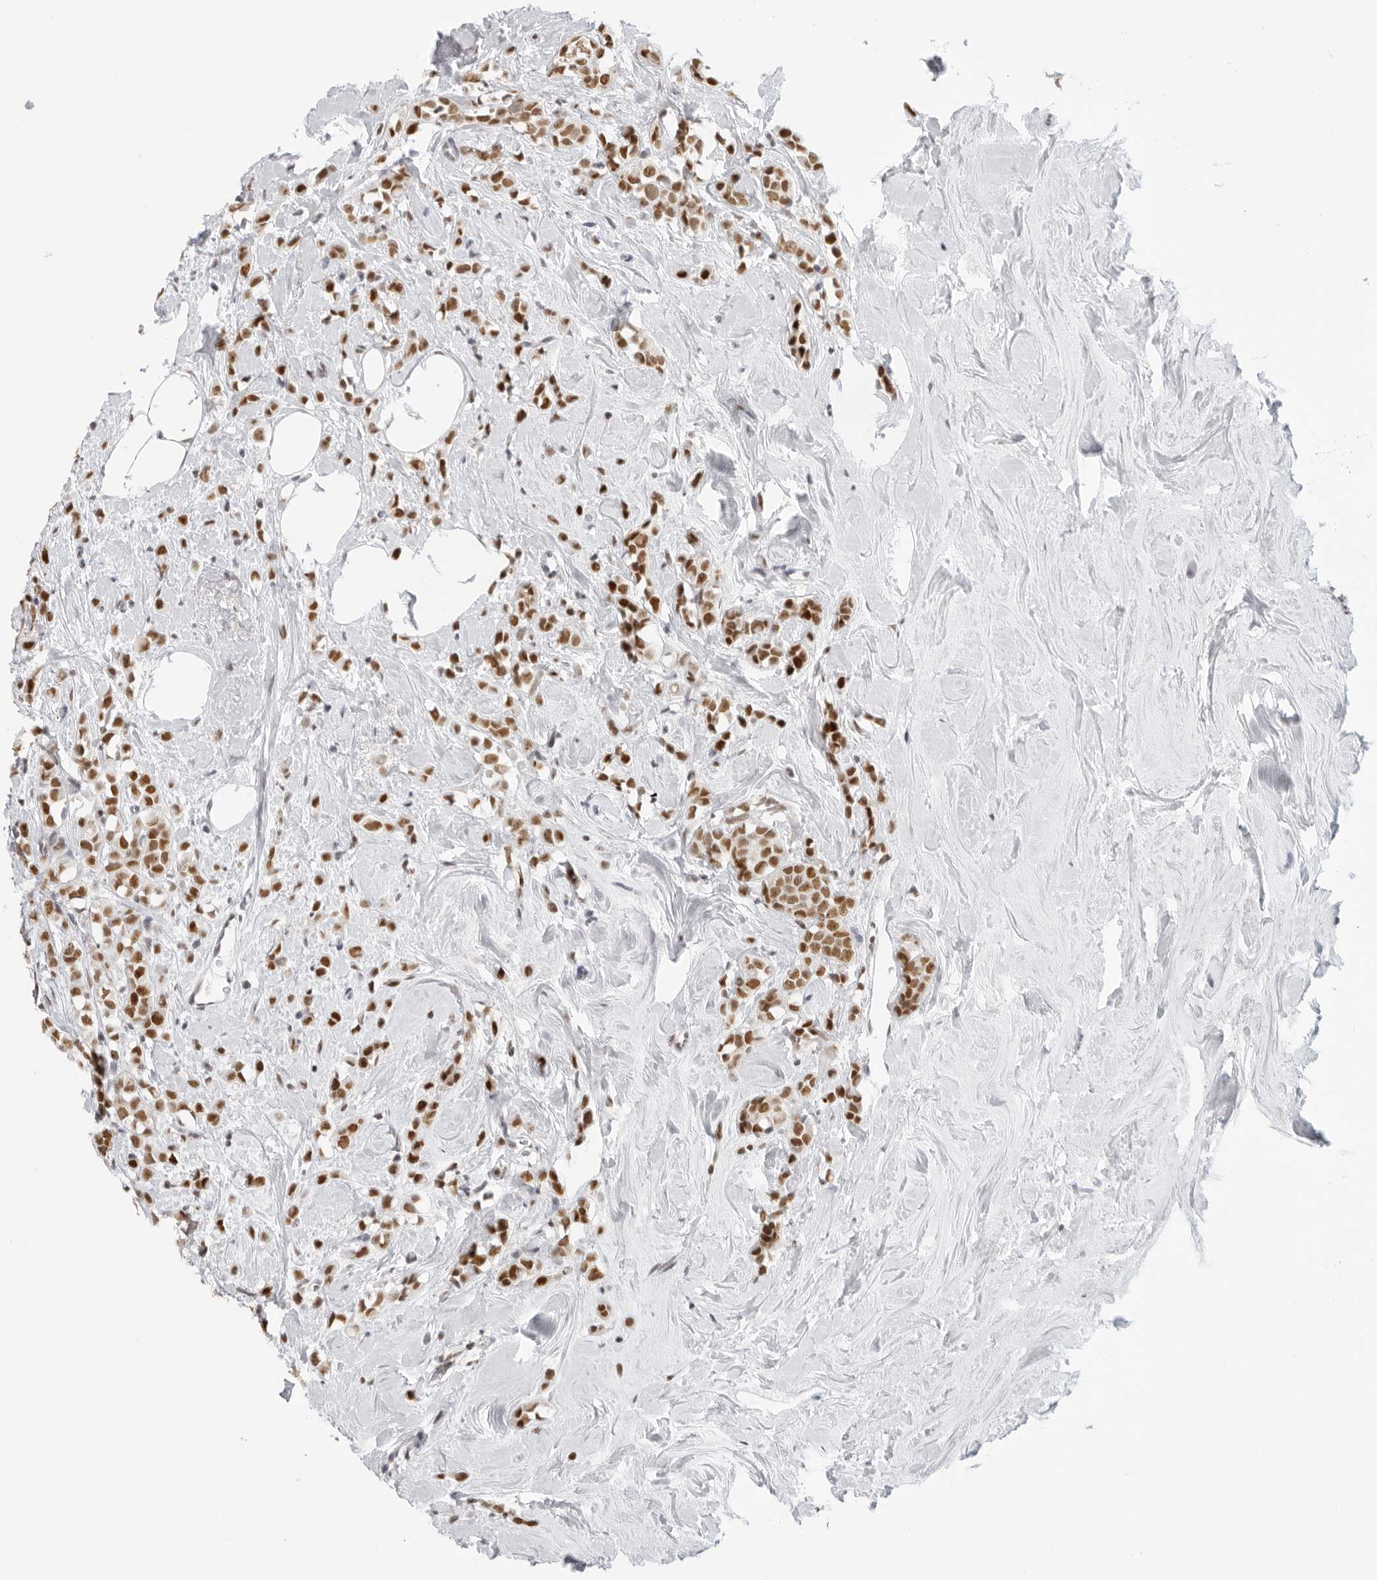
{"staining": {"intensity": "strong", "quantity": ">75%", "location": "nuclear"}, "tissue": "breast cancer", "cell_type": "Tumor cells", "image_type": "cancer", "snomed": [{"axis": "morphology", "description": "Lobular carcinoma"}, {"axis": "topography", "description": "Breast"}], "caption": "Immunohistochemistry staining of breast cancer (lobular carcinoma), which reveals high levels of strong nuclear expression in about >75% of tumor cells indicating strong nuclear protein staining. The staining was performed using DAB (3,3'-diaminobenzidine) (brown) for protein detection and nuclei were counterstained in hematoxylin (blue).", "gene": "RPA2", "patient": {"sex": "female", "age": 47}}